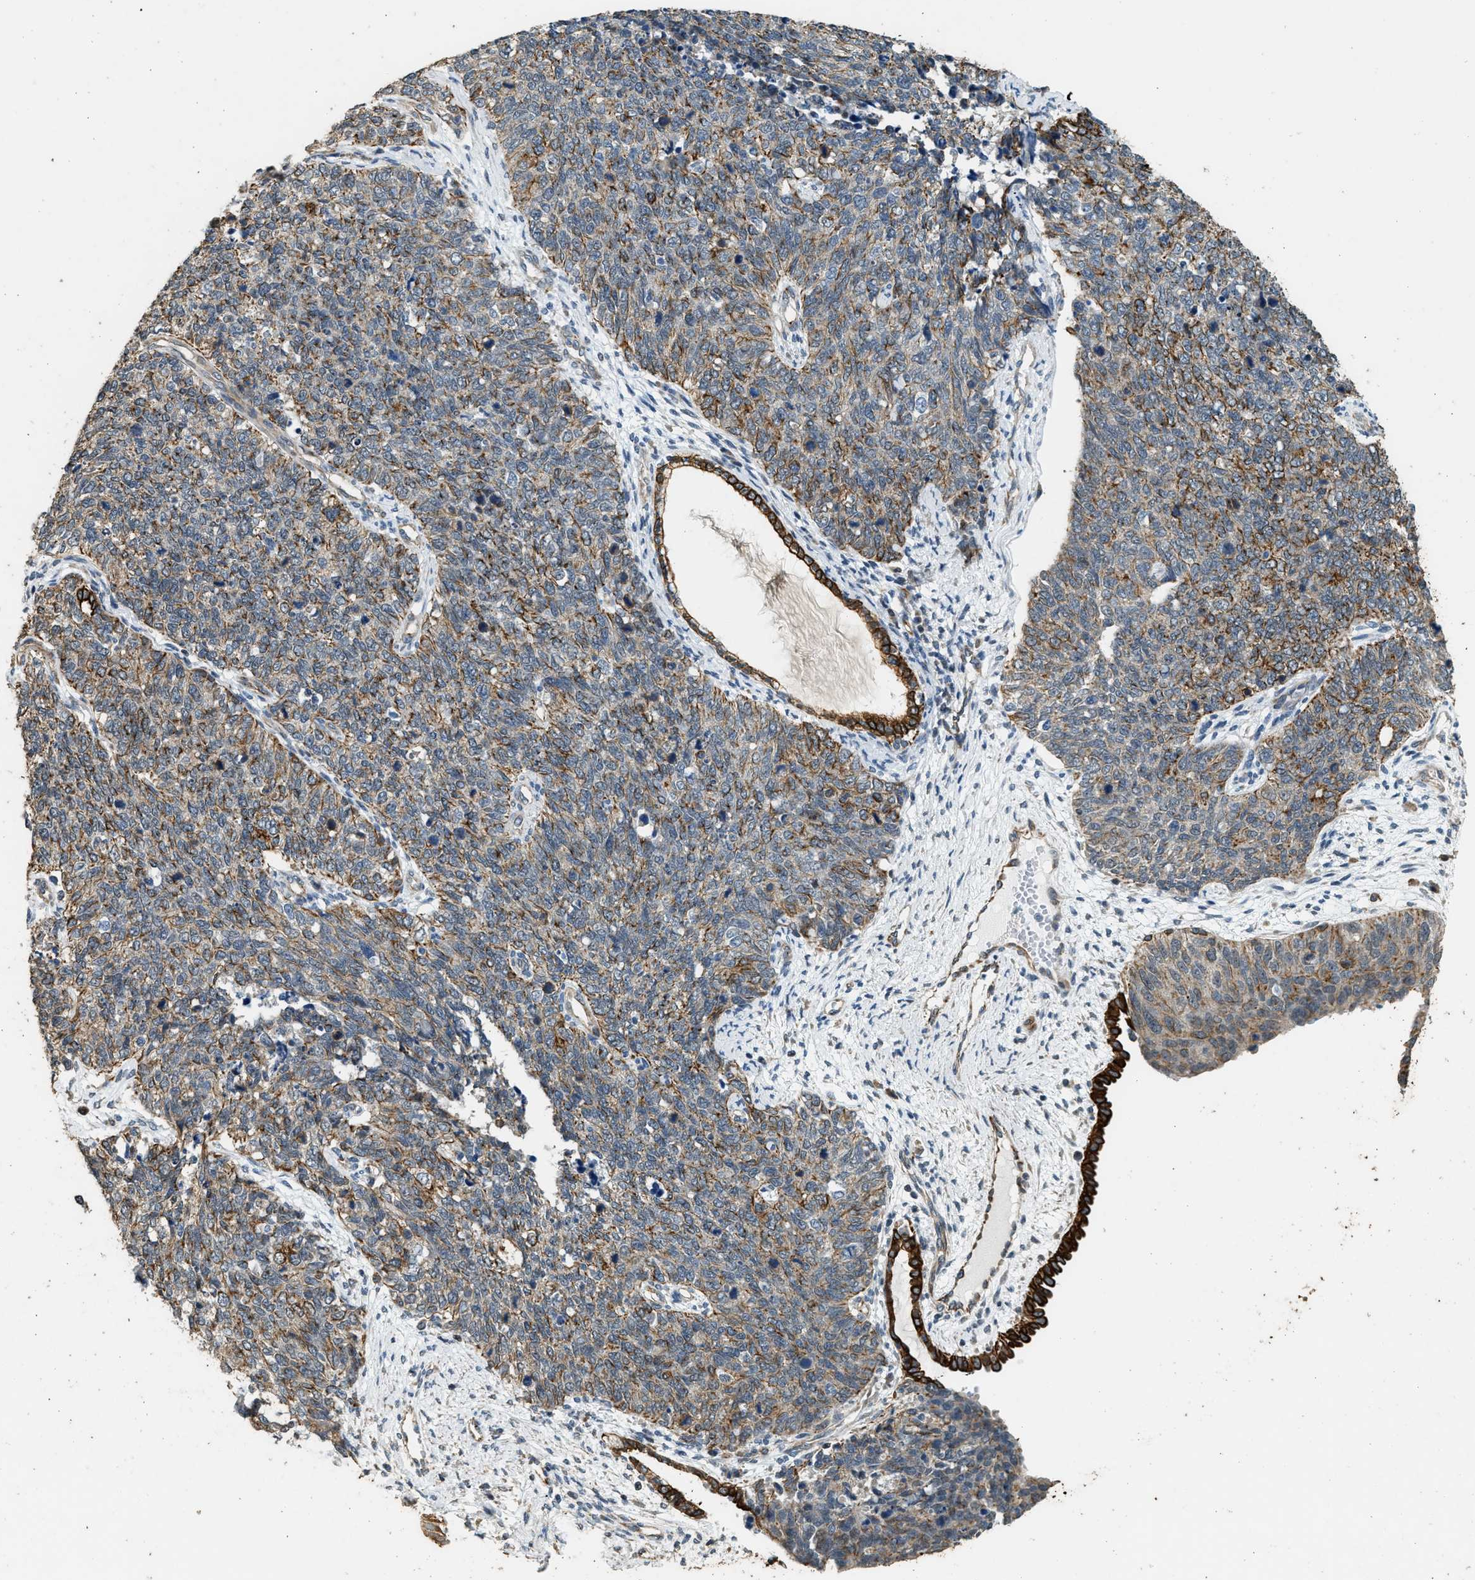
{"staining": {"intensity": "weak", "quantity": "25%-75%", "location": "cytoplasmic/membranous"}, "tissue": "cervical cancer", "cell_type": "Tumor cells", "image_type": "cancer", "snomed": [{"axis": "morphology", "description": "Squamous cell carcinoma, NOS"}, {"axis": "topography", "description": "Cervix"}], "caption": "Protein staining displays weak cytoplasmic/membranous positivity in approximately 25%-75% of tumor cells in cervical squamous cell carcinoma. (Brightfield microscopy of DAB IHC at high magnification).", "gene": "PCLO", "patient": {"sex": "female", "age": 63}}